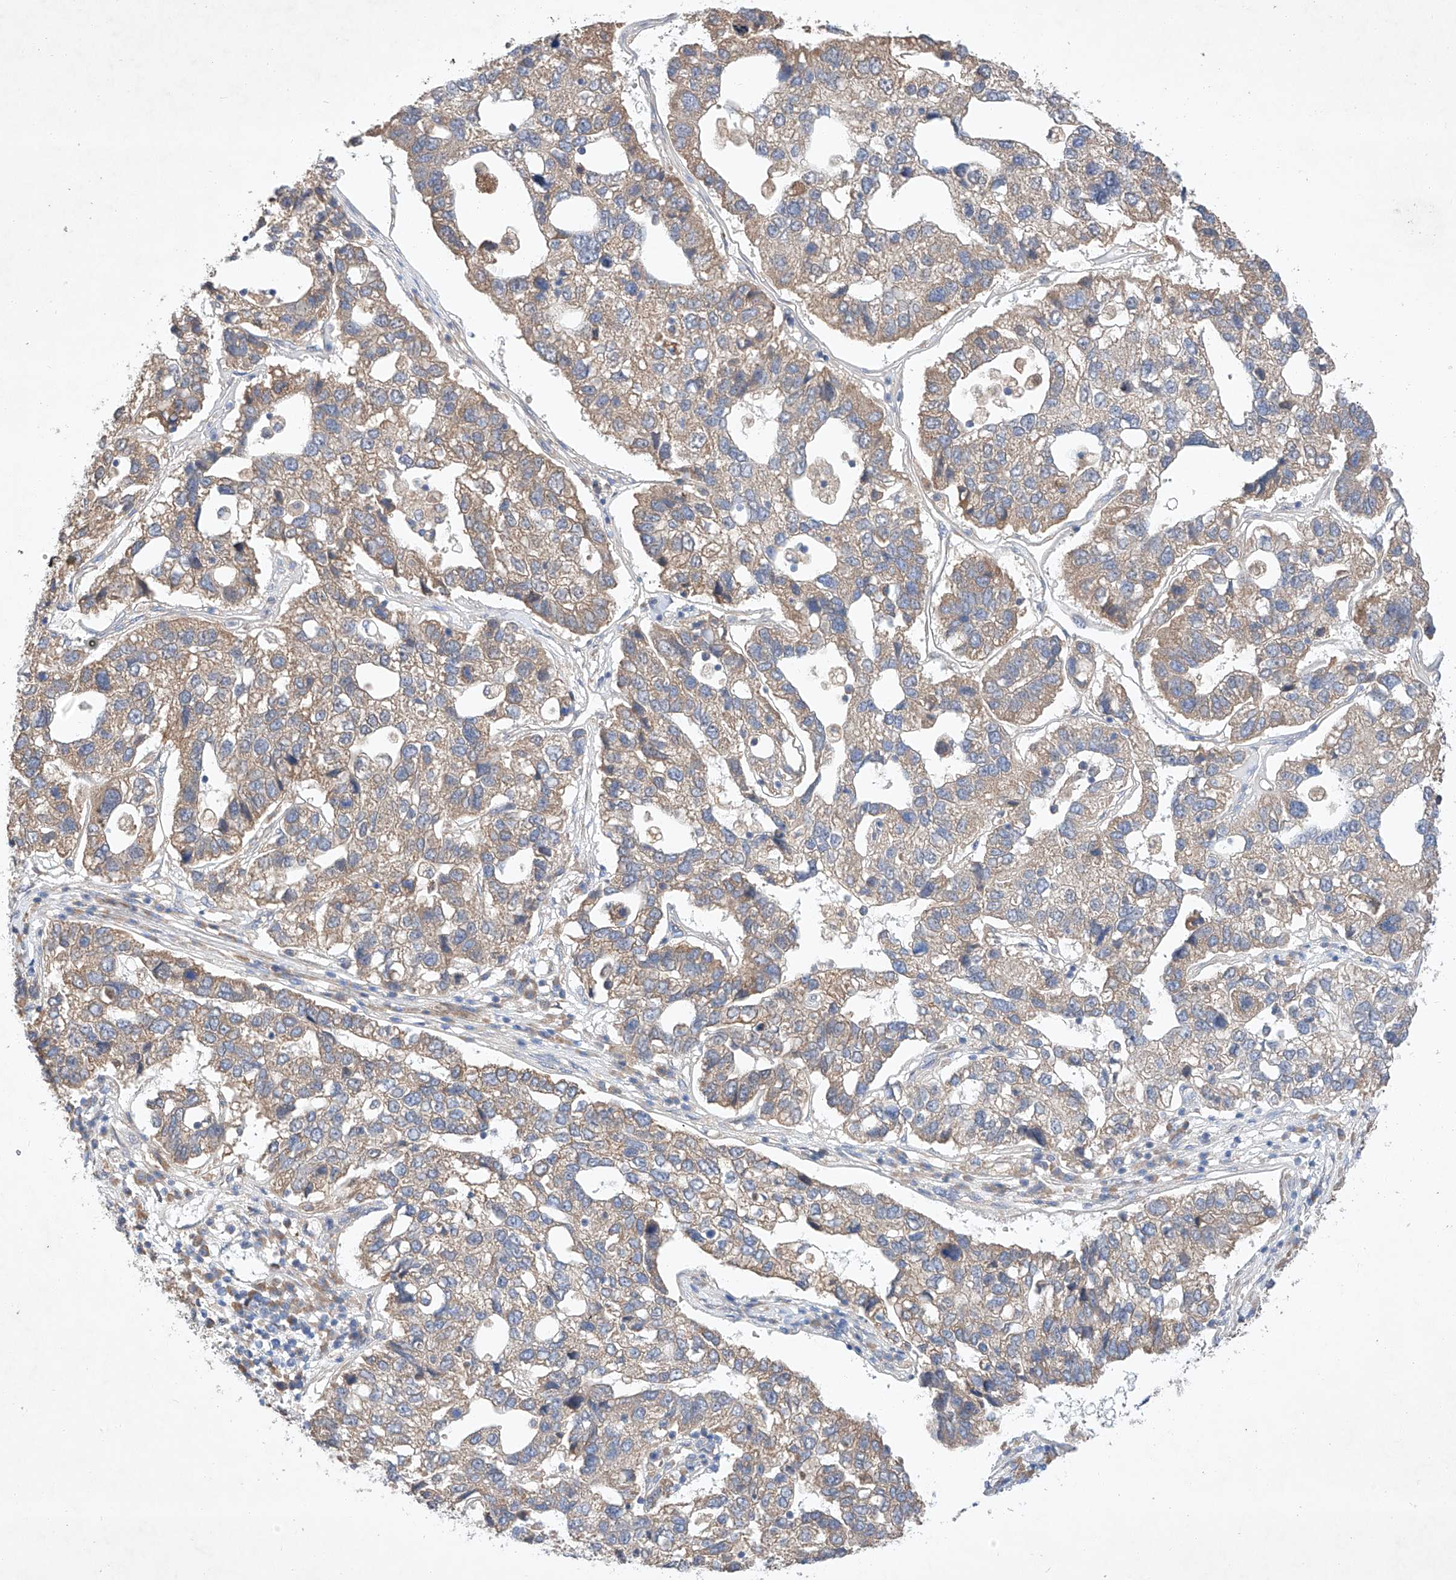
{"staining": {"intensity": "moderate", "quantity": ">75%", "location": "cytoplasmic/membranous"}, "tissue": "pancreatic cancer", "cell_type": "Tumor cells", "image_type": "cancer", "snomed": [{"axis": "morphology", "description": "Adenocarcinoma, NOS"}, {"axis": "topography", "description": "Pancreas"}], "caption": "Immunohistochemical staining of human pancreatic cancer (adenocarcinoma) displays medium levels of moderate cytoplasmic/membranous protein positivity in approximately >75% of tumor cells. (brown staining indicates protein expression, while blue staining denotes nuclei).", "gene": "C6orf118", "patient": {"sex": "female", "age": 61}}